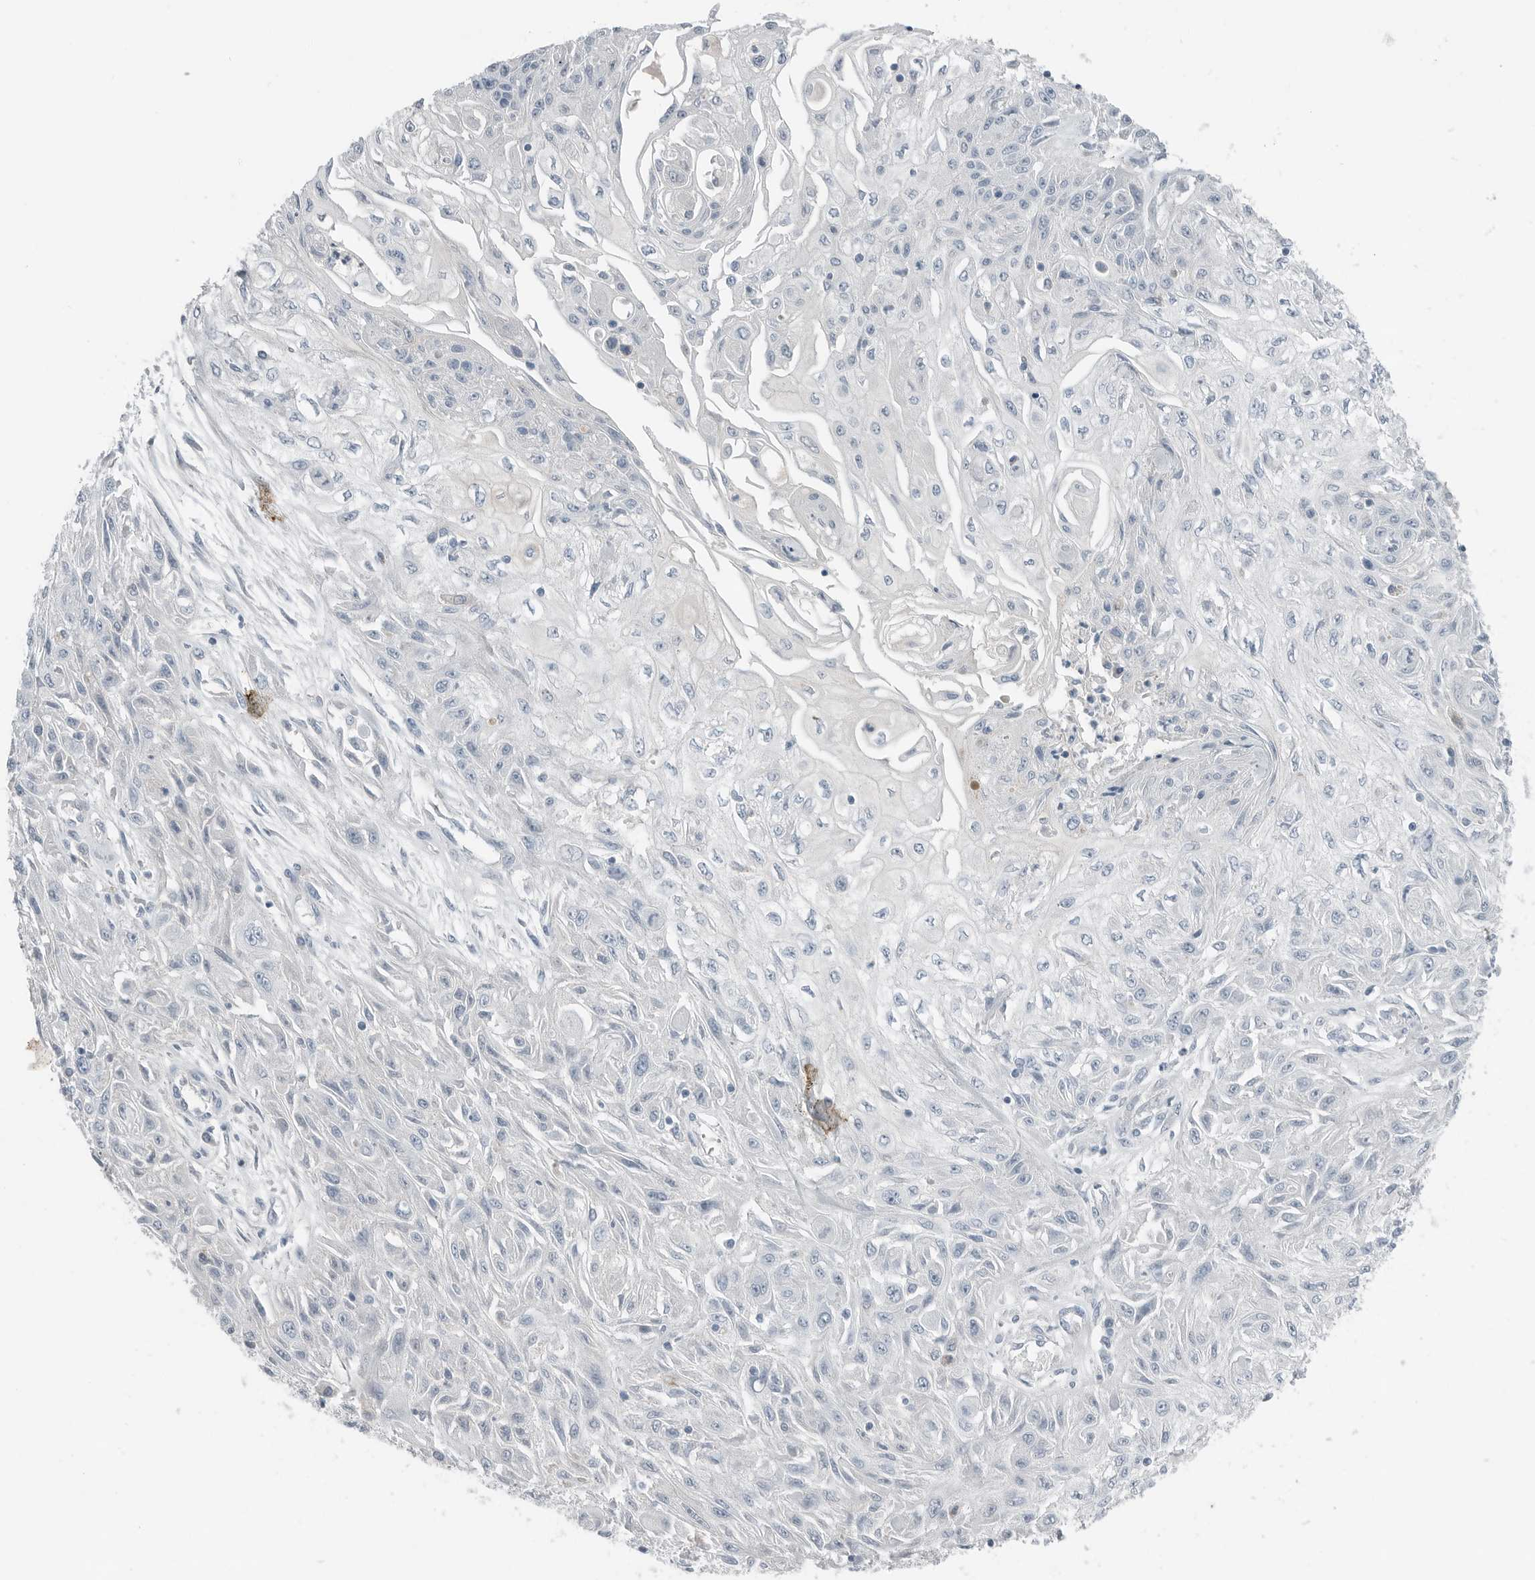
{"staining": {"intensity": "negative", "quantity": "none", "location": "none"}, "tissue": "skin cancer", "cell_type": "Tumor cells", "image_type": "cancer", "snomed": [{"axis": "morphology", "description": "Squamous cell carcinoma, NOS"}, {"axis": "morphology", "description": "Squamous cell carcinoma, metastatic, NOS"}, {"axis": "topography", "description": "Skin"}, {"axis": "topography", "description": "Lymph node"}], "caption": "IHC image of neoplastic tissue: skin metastatic squamous cell carcinoma stained with DAB demonstrates no significant protein expression in tumor cells.", "gene": "SERPINB7", "patient": {"sex": "male", "age": 75}}